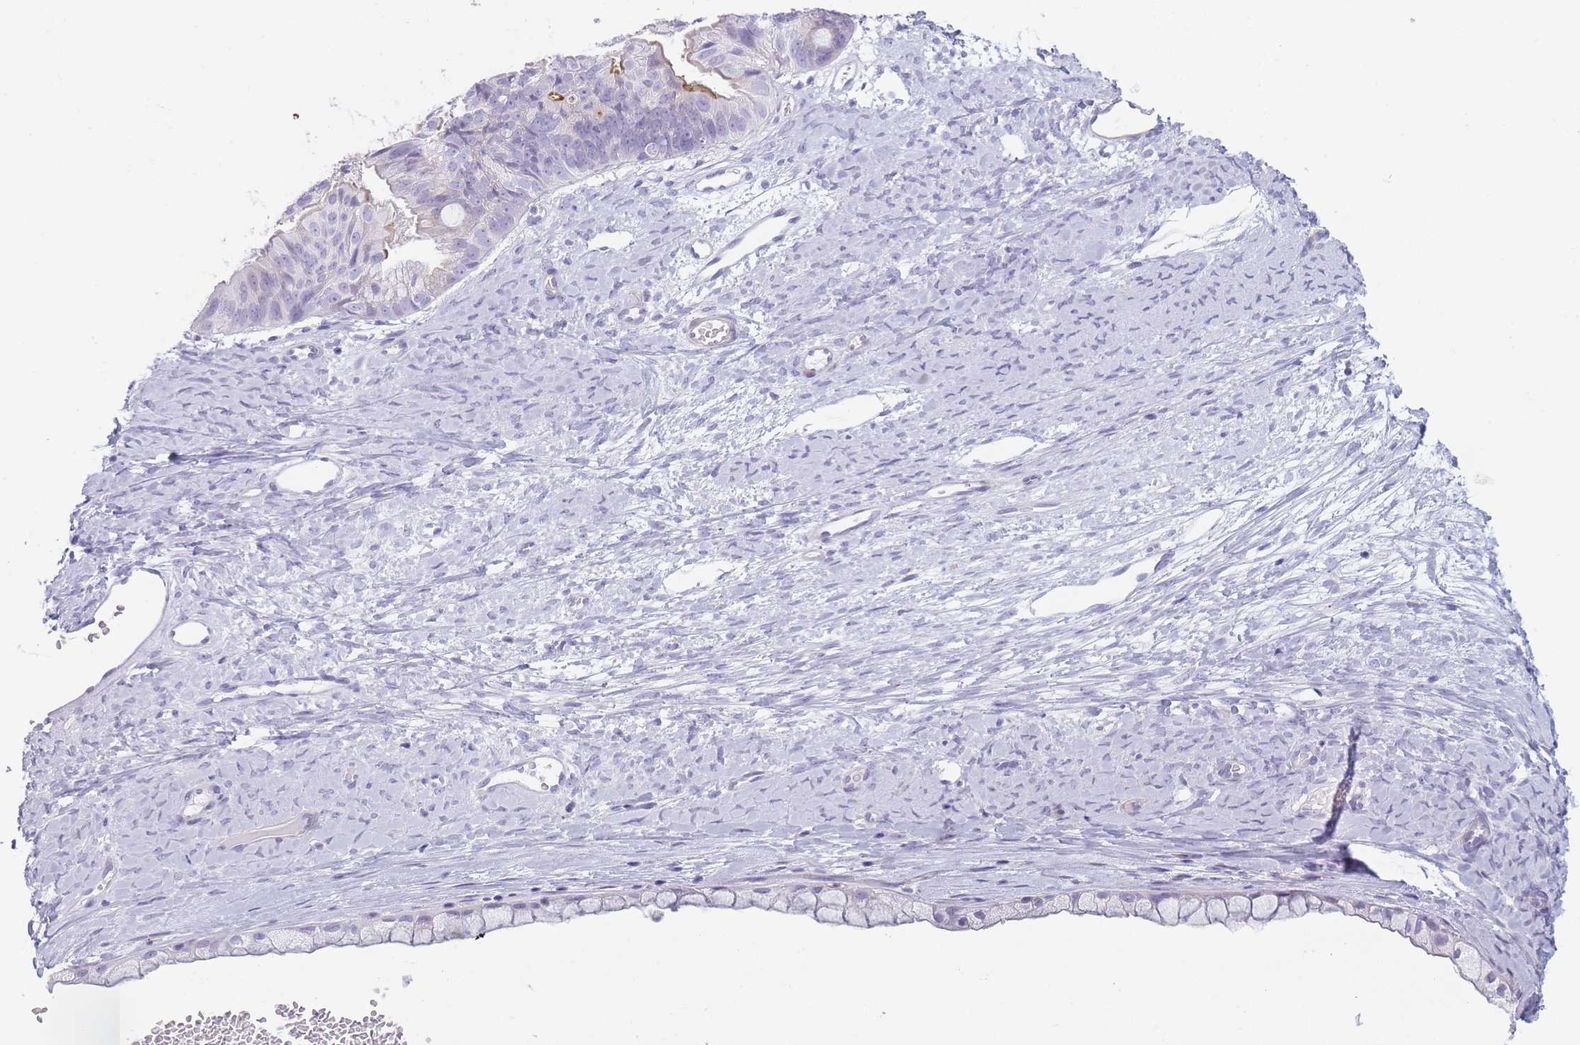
{"staining": {"intensity": "weak", "quantity": "25%-75%", "location": "cytoplasmic/membranous"}, "tissue": "ovarian cancer", "cell_type": "Tumor cells", "image_type": "cancer", "snomed": [{"axis": "morphology", "description": "Cystadenocarcinoma, mucinous, NOS"}, {"axis": "topography", "description": "Ovary"}], "caption": "Ovarian cancer stained with DAB IHC reveals low levels of weak cytoplasmic/membranous expression in about 25%-75% of tumor cells.", "gene": "GGT1", "patient": {"sex": "female", "age": 61}}